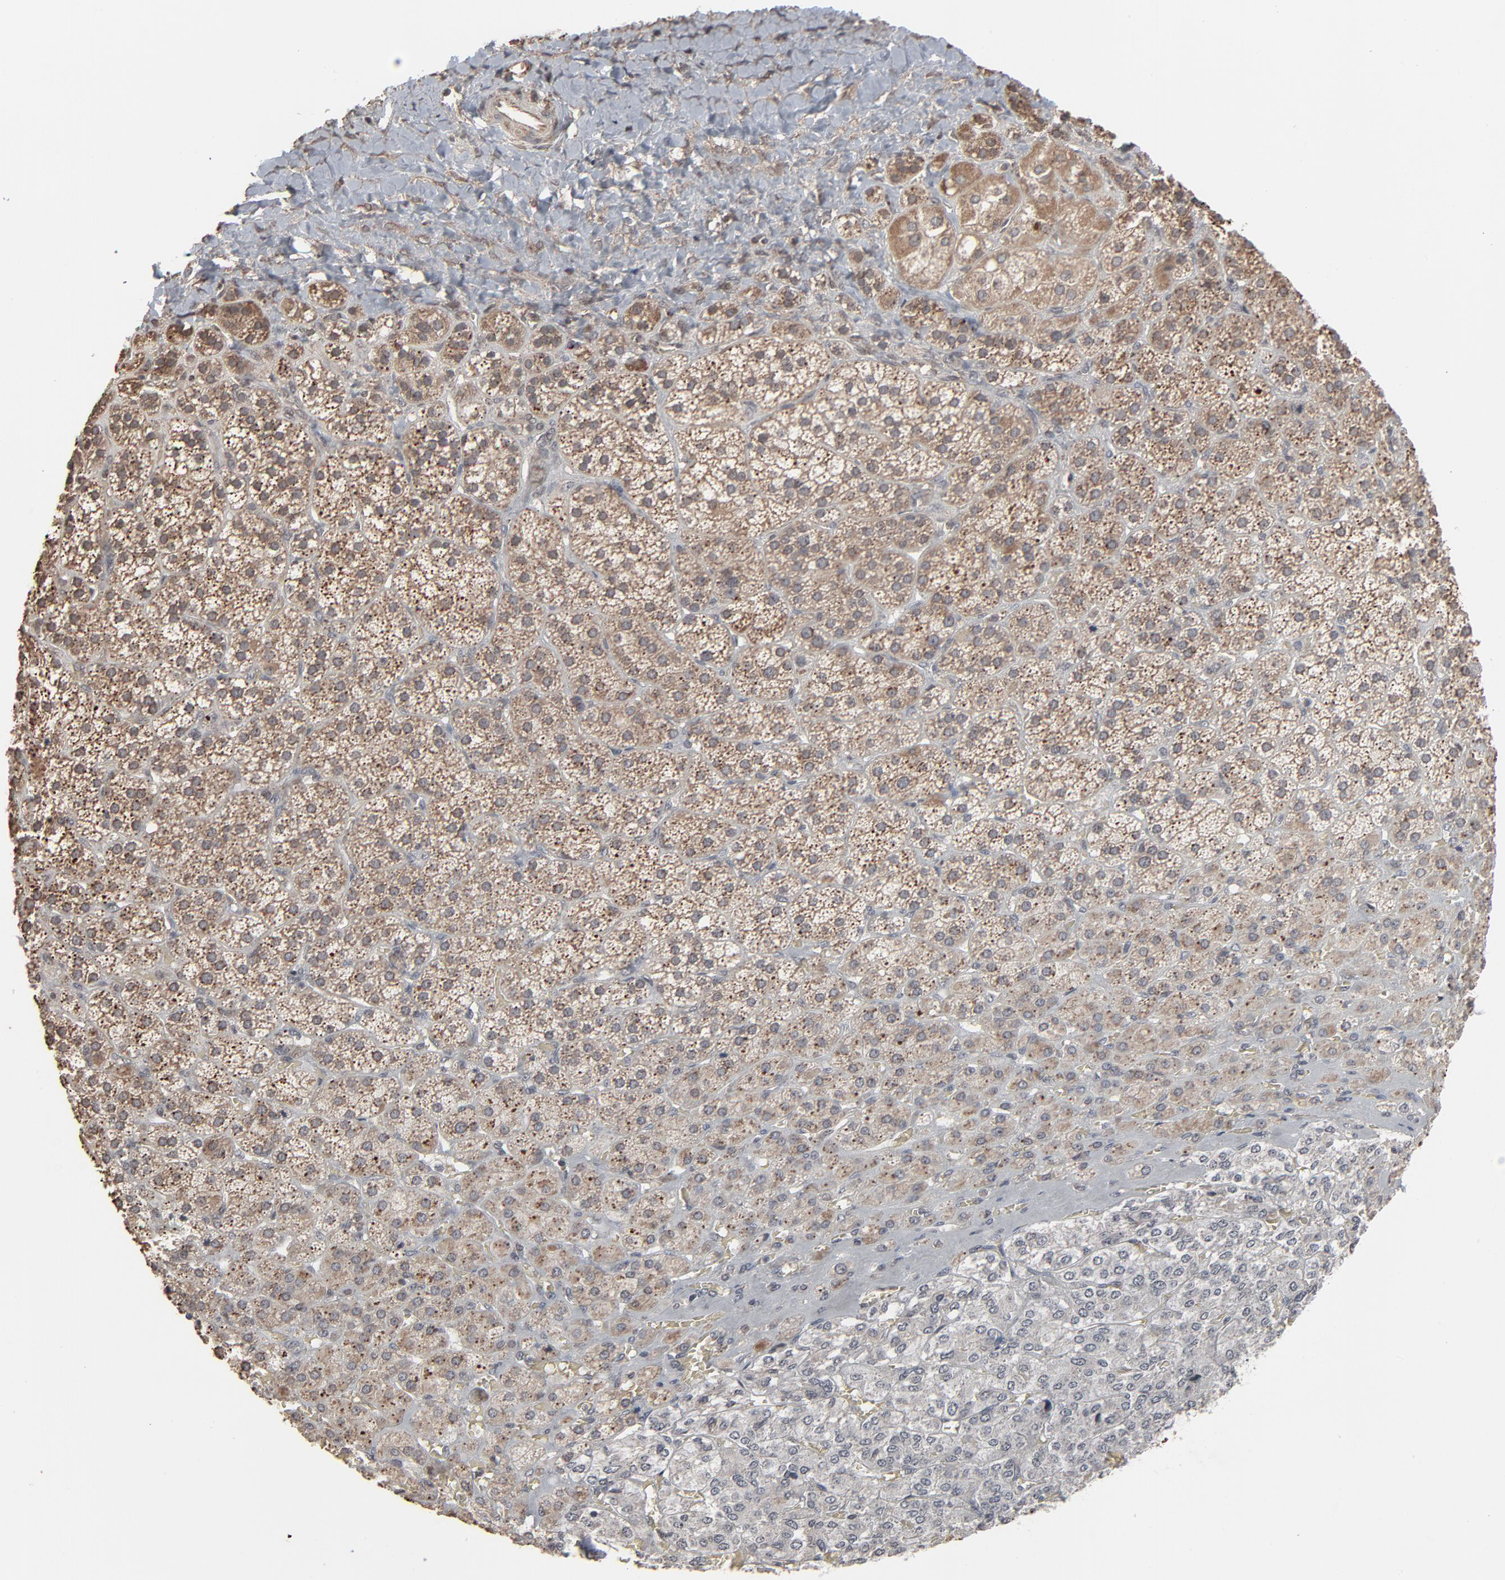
{"staining": {"intensity": "moderate", "quantity": ">75%", "location": "cytoplasmic/membranous"}, "tissue": "adrenal gland", "cell_type": "Glandular cells", "image_type": "normal", "snomed": [{"axis": "morphology", "description": "Normal tissue, NOS"}, {"axis": "topography", "description": "Adrenal gland"}], "caption": "A high-resolution micrograph shows immunohistochemistry staining of unremarkable adrenal gland, which reveals moderate cytoplasmic/membranous expression in approximately >75% of glandular cells.", "gene": "CTNND1", "patient": {"sex": "female", "age": 71}}